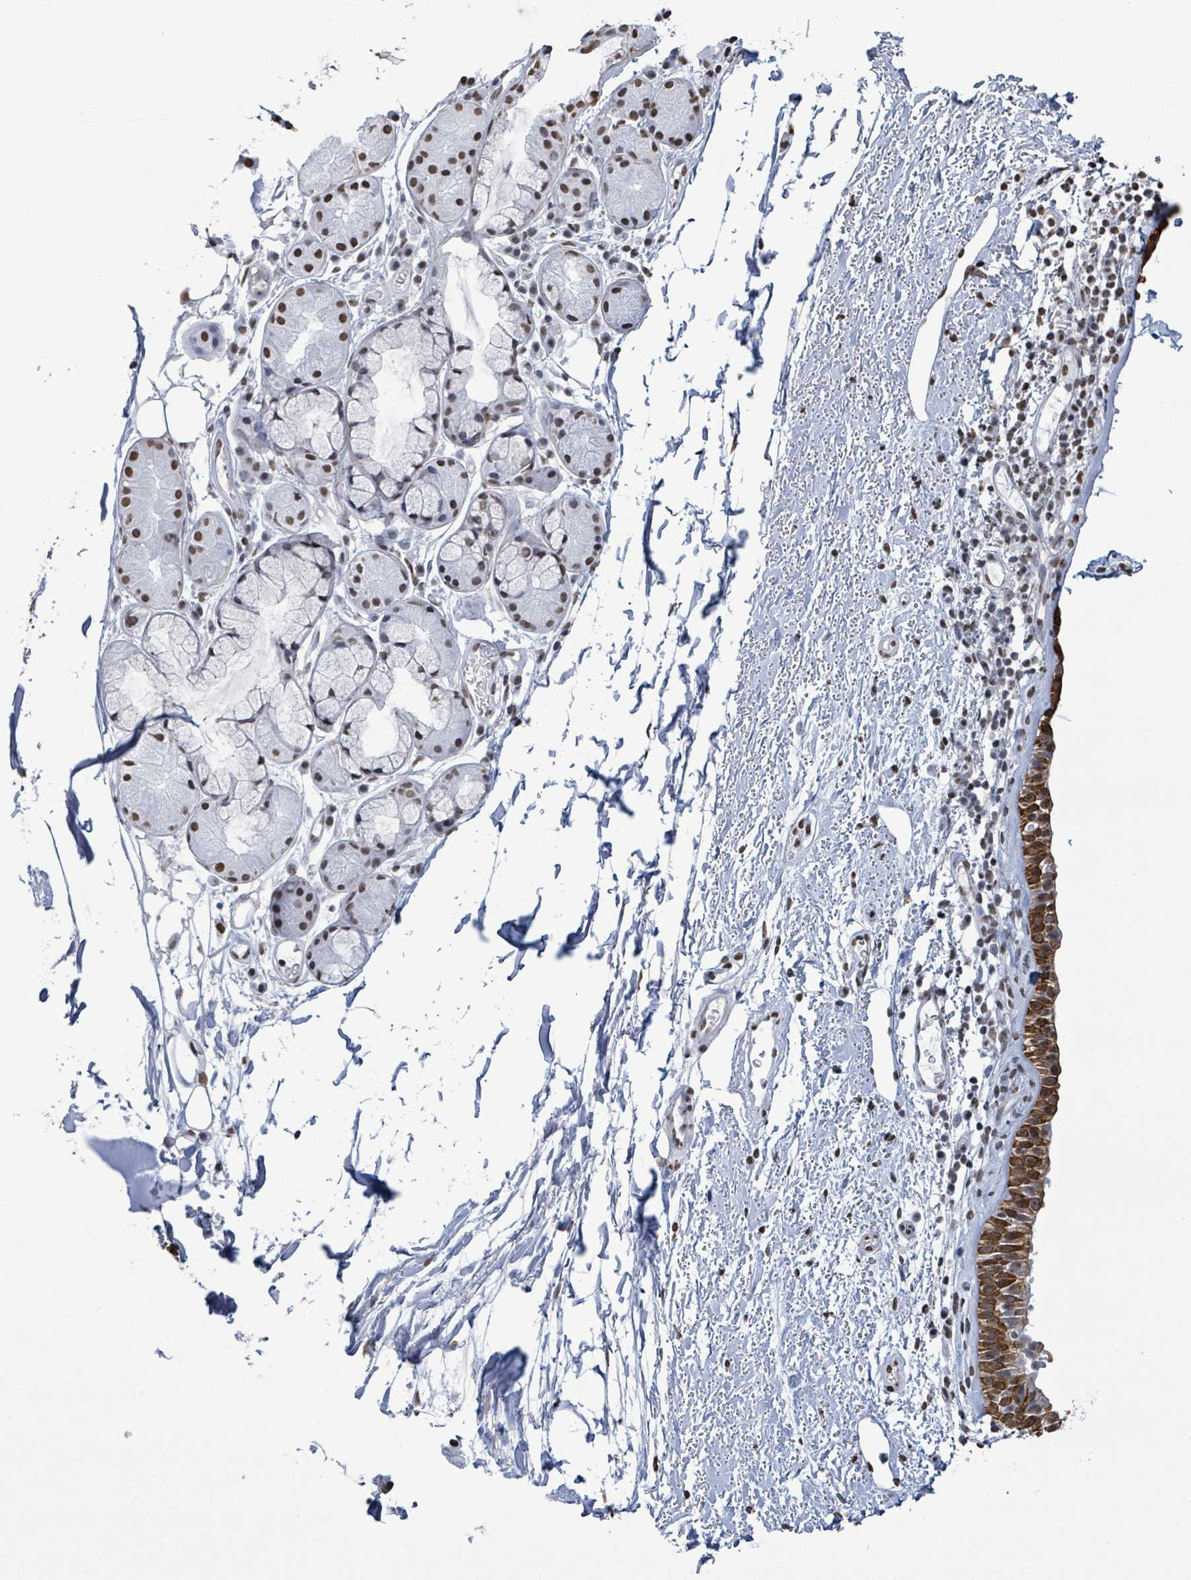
{"staining": {"intensity": "strong", "quantity": ">75%", "location": "cytoplasmic/membranous"}, "tissue": "nasopharynx", "cell_type": "Respiratory epithelial cells", "image_type": "normal", "snomed": [{"axis": "morphology", "description": "Normal tissue, NOS"}, {"axis": "topography", "description": "Cartilage tissue"}, {"axis": "topography", "description": "Nasopharynx"}], "caption": "A high-resolution histopathology image shows IHC staining of normal nasopharynx, which reveals strong cytoplasmic/membranous positivity in about >75% of respiratory epithelial cells. The protein is shown in brown color, while the nuclei are stained blue.", "gene": "SAMD14", "patient": {"sex": "male", "age": 56}}